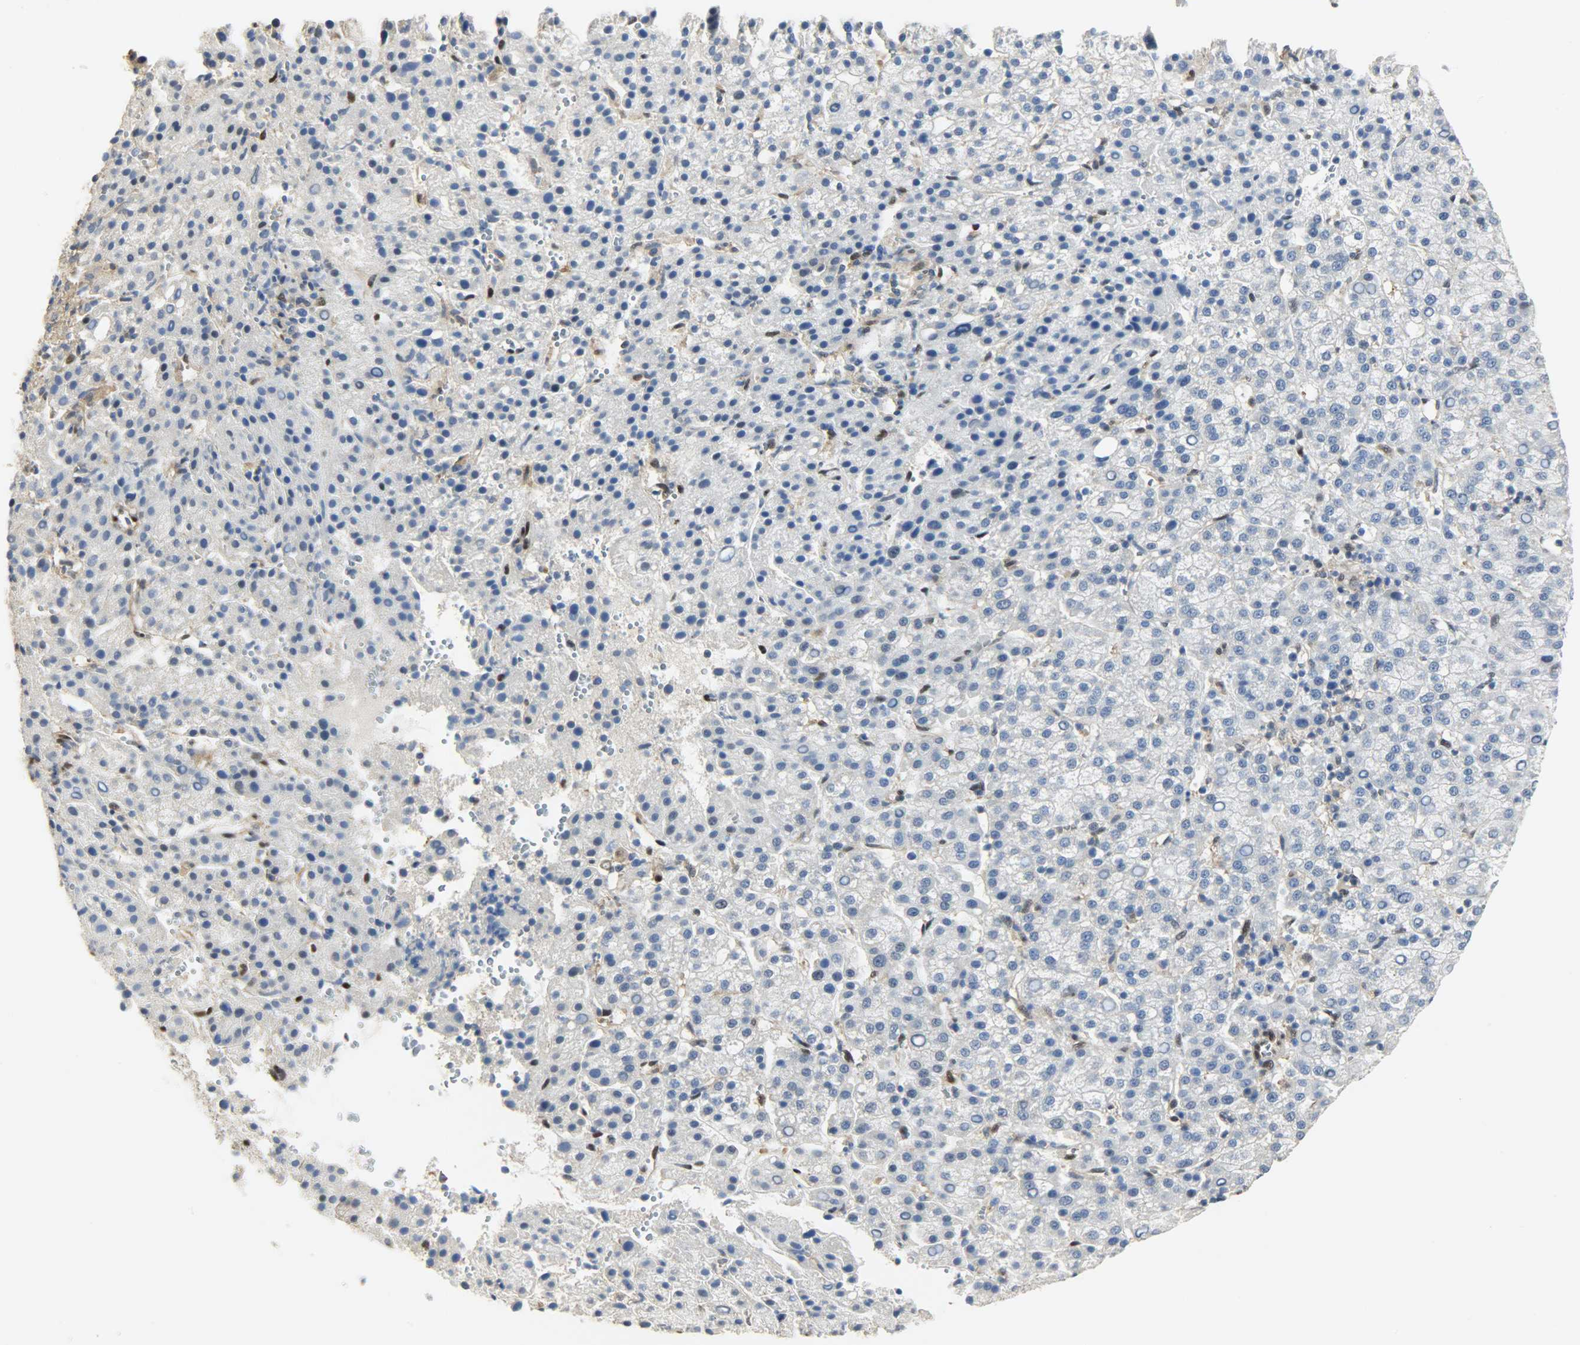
{"staining": {"intensity": "negative", "quantity": "none", "location": "none"}, "tissue": "liver cancer", "cell_type": "Tumor cells", "image_type": "cancer", "snomed": [{"axis": "morphology", "description": "Carcinoma, Hepatocellular, NOS"}, {"axis": "topography", "description": "Liver"}], "caption": "Hepatocellular carcinoma (liver) was stained to show a protein in brown. There is no significant positivity in tumor cells.", "gene": "NPEPL1", "patient": {"sex": "female", "age": 58}}